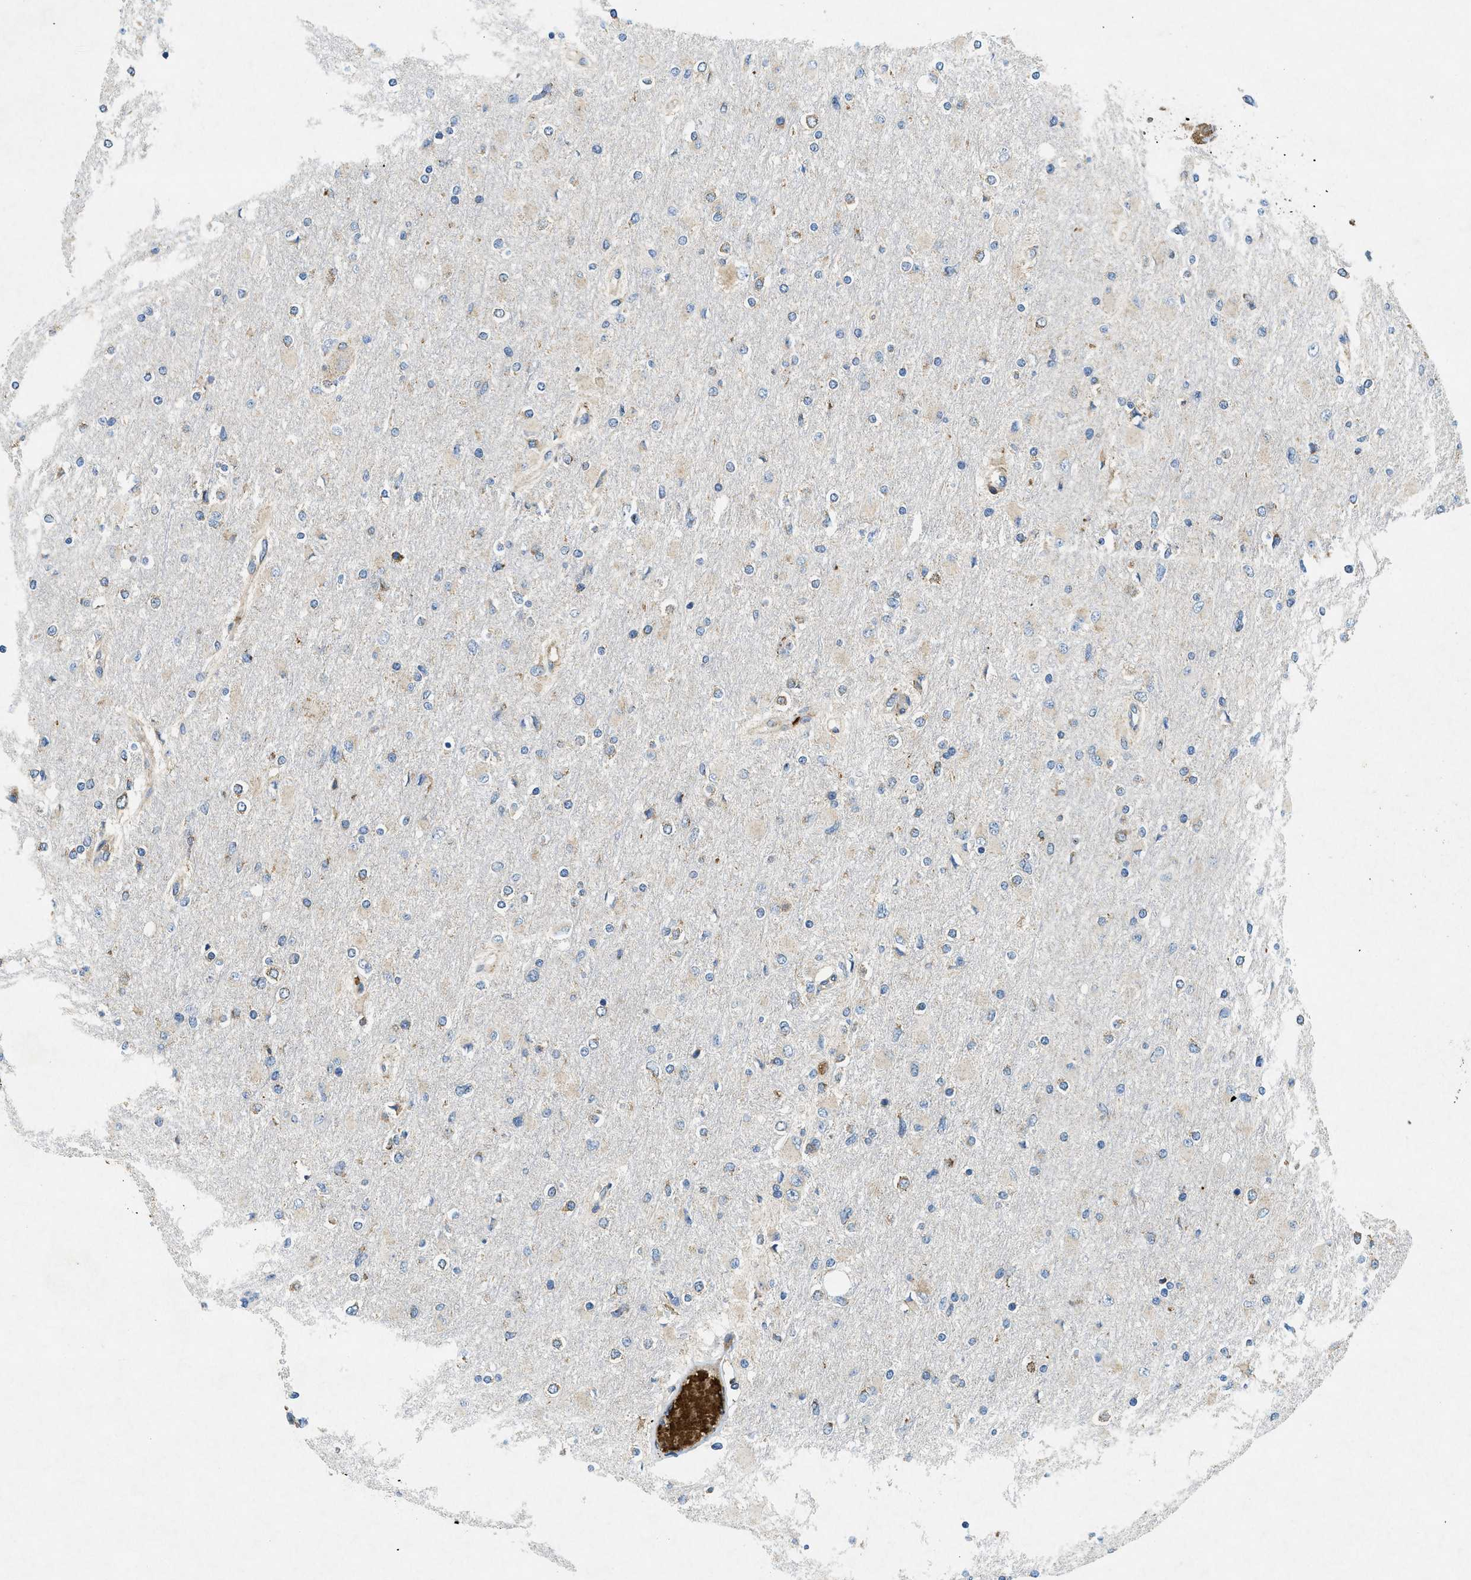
{"staining": {"intensity": "negative", "quantity": "none", "location": "none"}, "tissue": "glioma", "cell_type": "Tumor cells", "image_type": "cancer", "snomed": [{"axis": "morphology", "description": "Glioma, malignant, High grade"}, {"axis": "topography", "description": "Cerebral cortex"}], "caption": "High power microscopy micrograph of an immunohistochemistry micrograph of glioma, revealing no significant expression in tumor cells.", "gene": "CSPG4", "patient": {"sex": "female", "age": 36}}